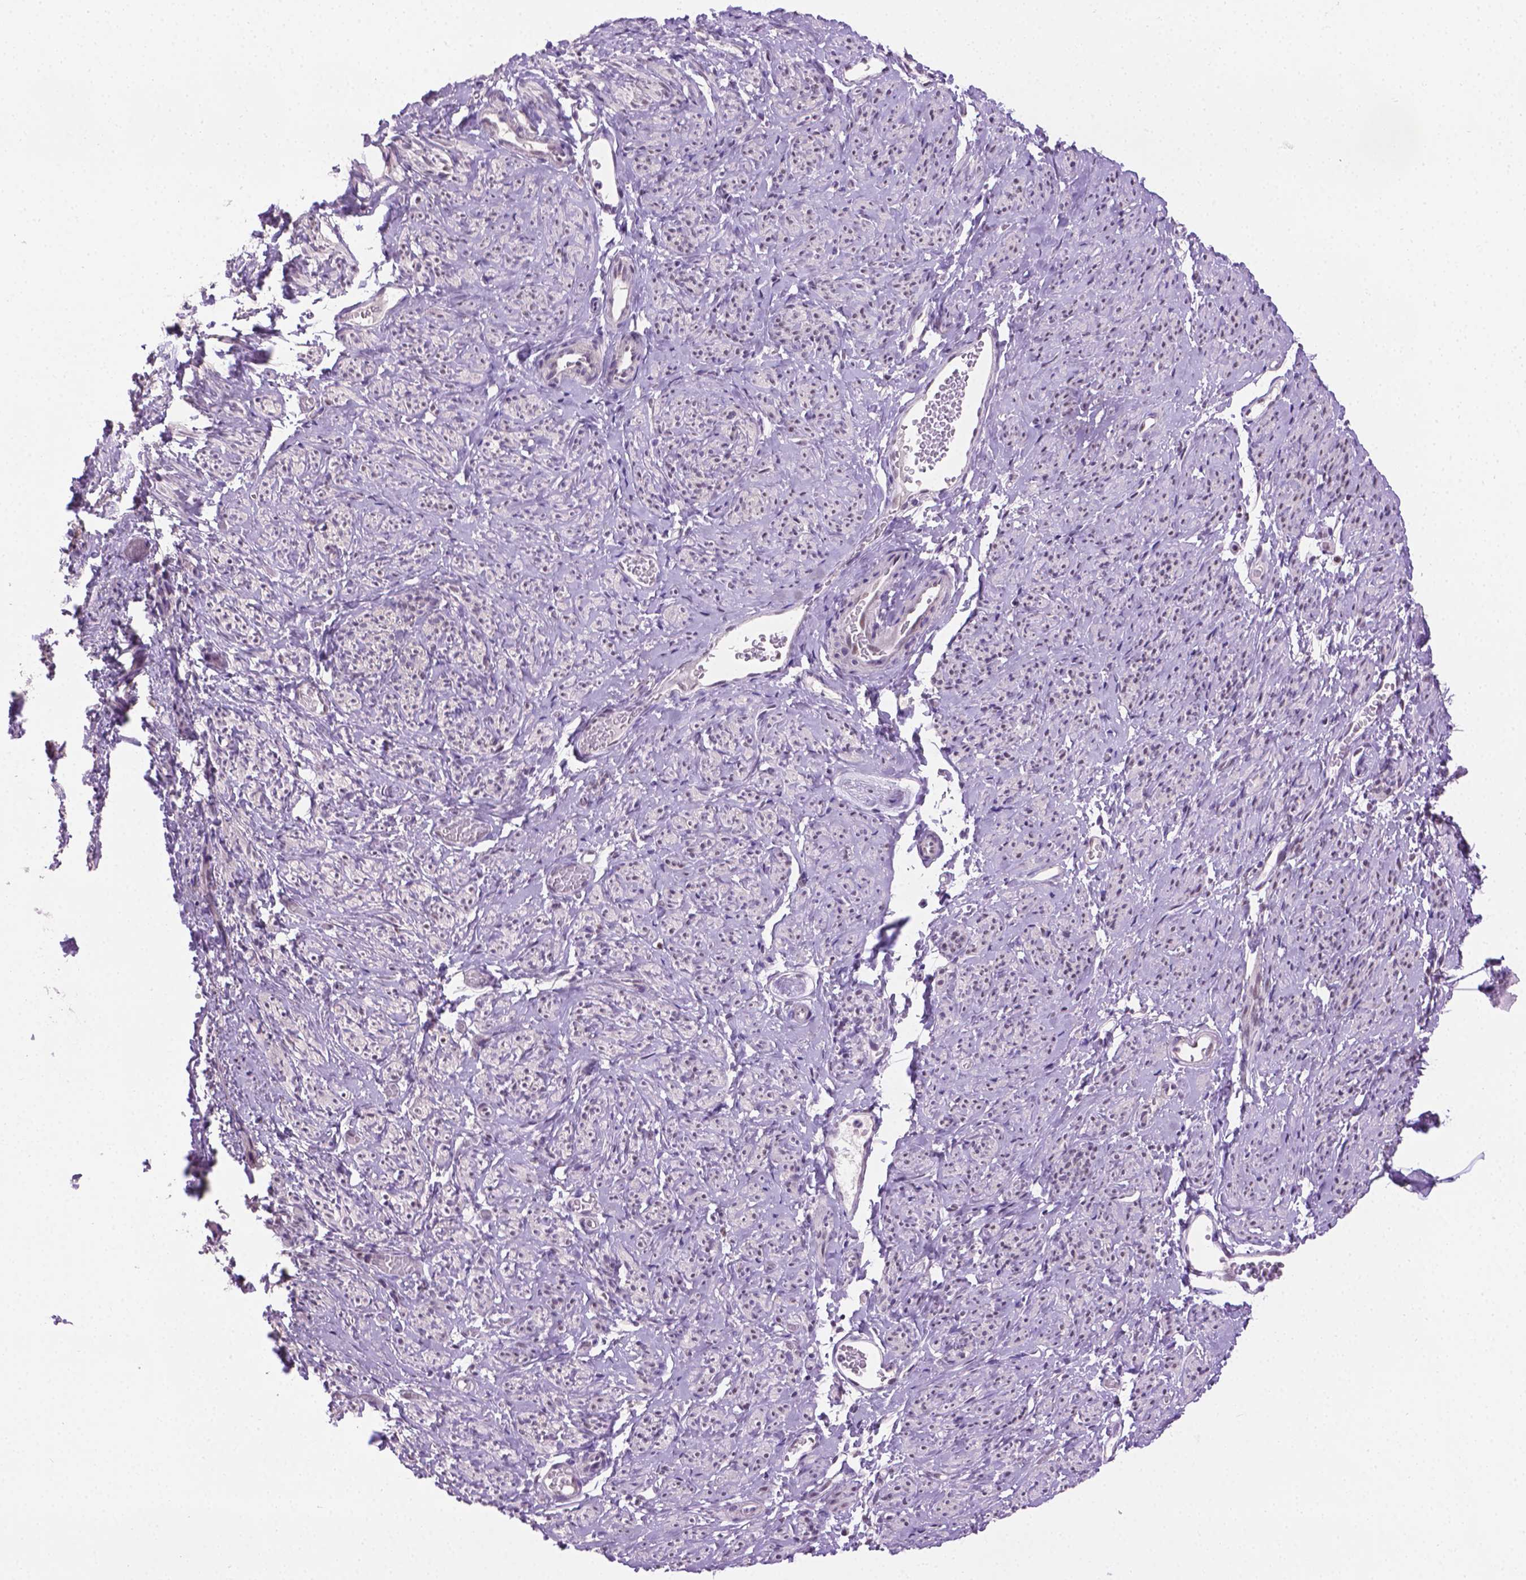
{"staining": {"intensity": "weak", "quantity": "<25%", "location": "nuclear"}, "tissue": "smooth muscle", "cell_type": "Smooth muscle cells", "image_type": "normal", "snomed": [{"axis": "morphology", "description": "Normal tissue, NOS"}, {"axis": "topography", "description": "Smooth muscle"}], "caption": "High magnification brightfield microscopy of unremarkable smooth muscle stained with DAB (3,3'-diaminobenzidine) (brown) and counterstained with hematoxylin (blue): smooth muscle cells show no significant staining. (Brightfield microscopy of DAB immunohistochemistry at high magnification).", "gene": "ABI2", "patient": {"sex": "female", "age": 65}}